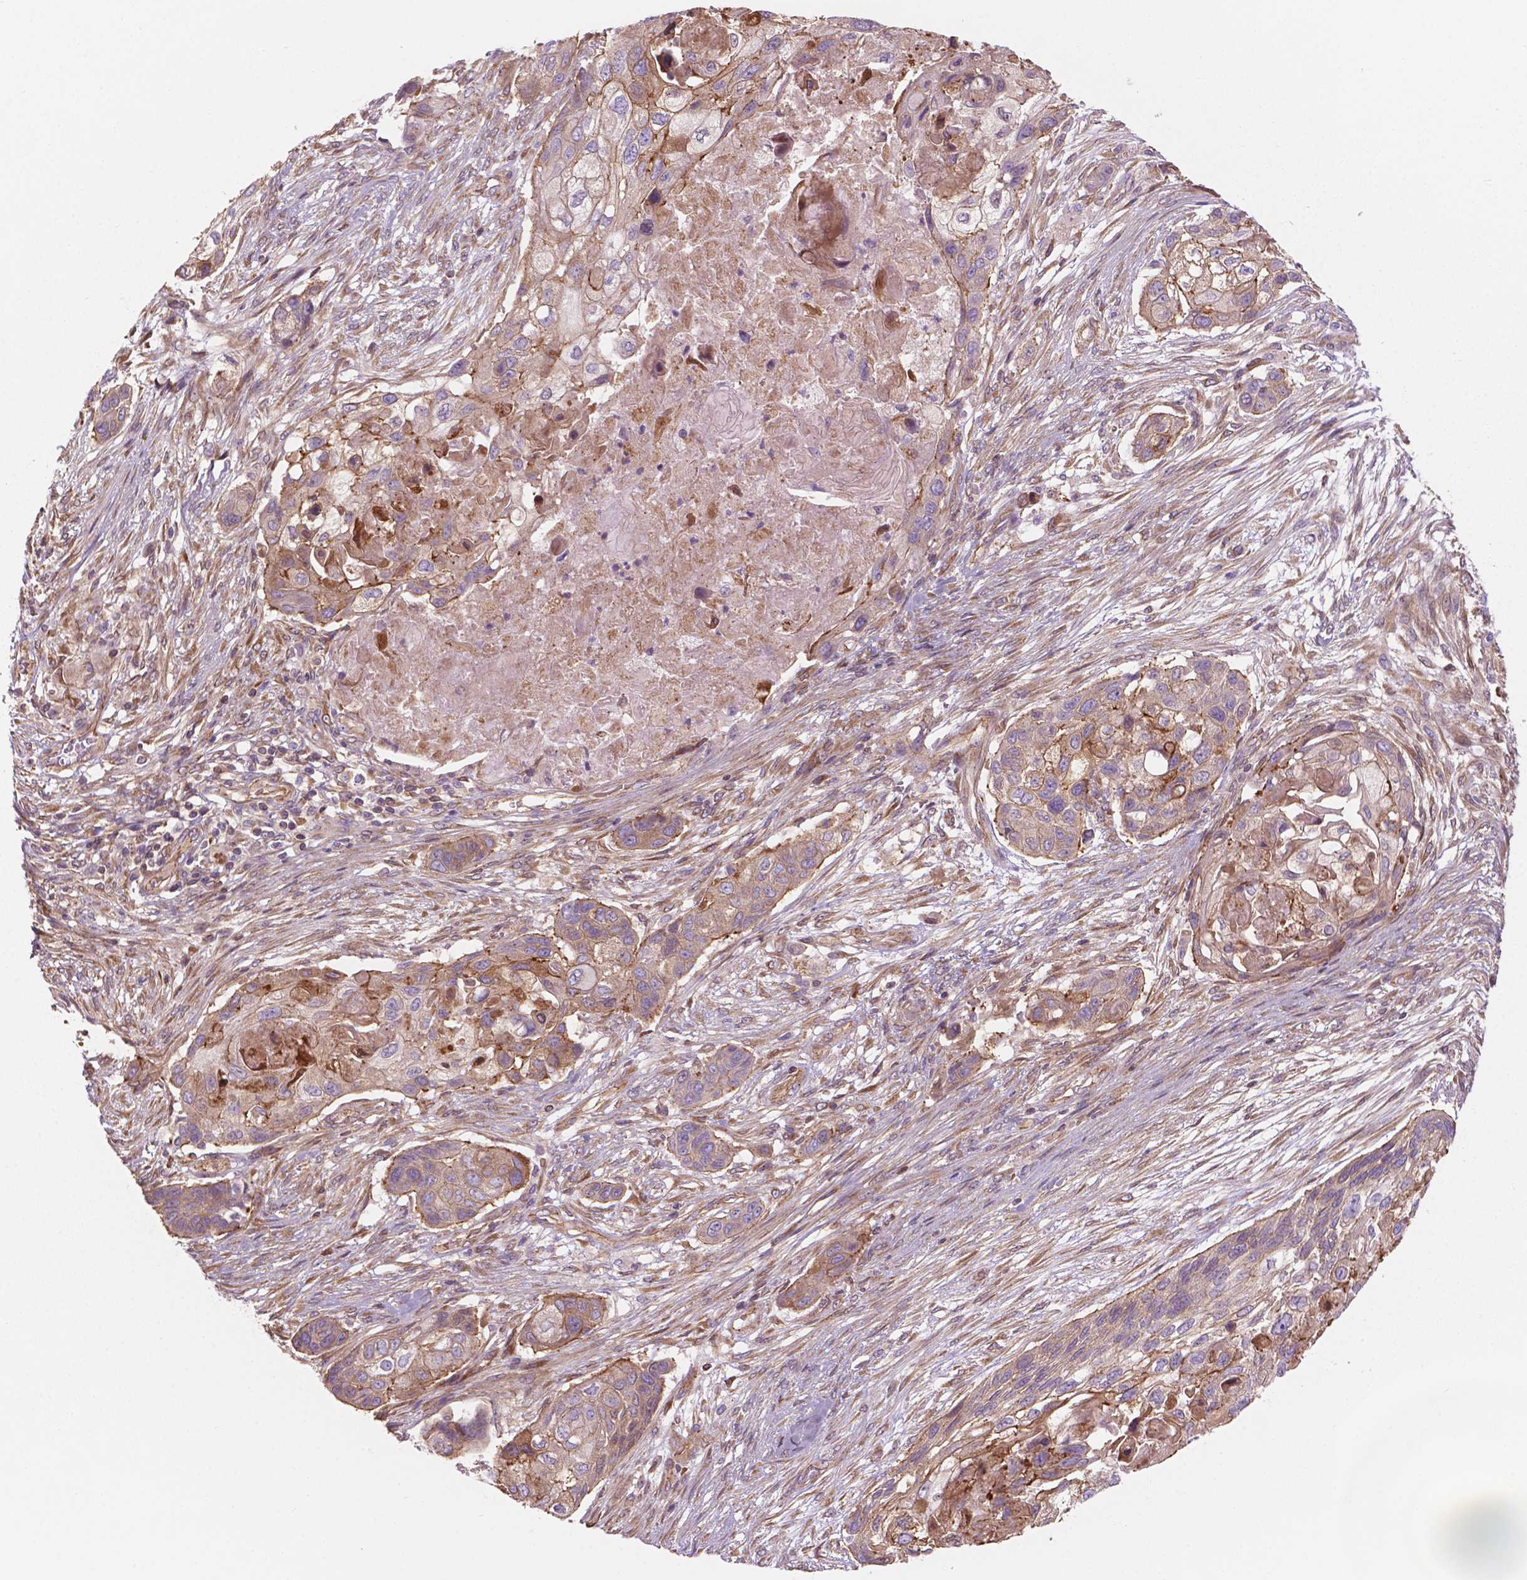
{"staining": {"intensity": "weak", "quantity": "<25%", "location": "cytoplasmic/membranous"}, "tissue": "lung cancer", "cell_type": "Tumor cells", "image_type": "cancer", "snomed": [{"axis": "morphology", "description": "Squamous cell carcinoma, NOS"}, {"axis": "topography", "description": "Lung"}], "caption": "Tumor cells are negative for protein expression in human squamous cell carcinoma (lung).", "gene": "SURF4", "patient": {"sex": "male", "age": 69}}